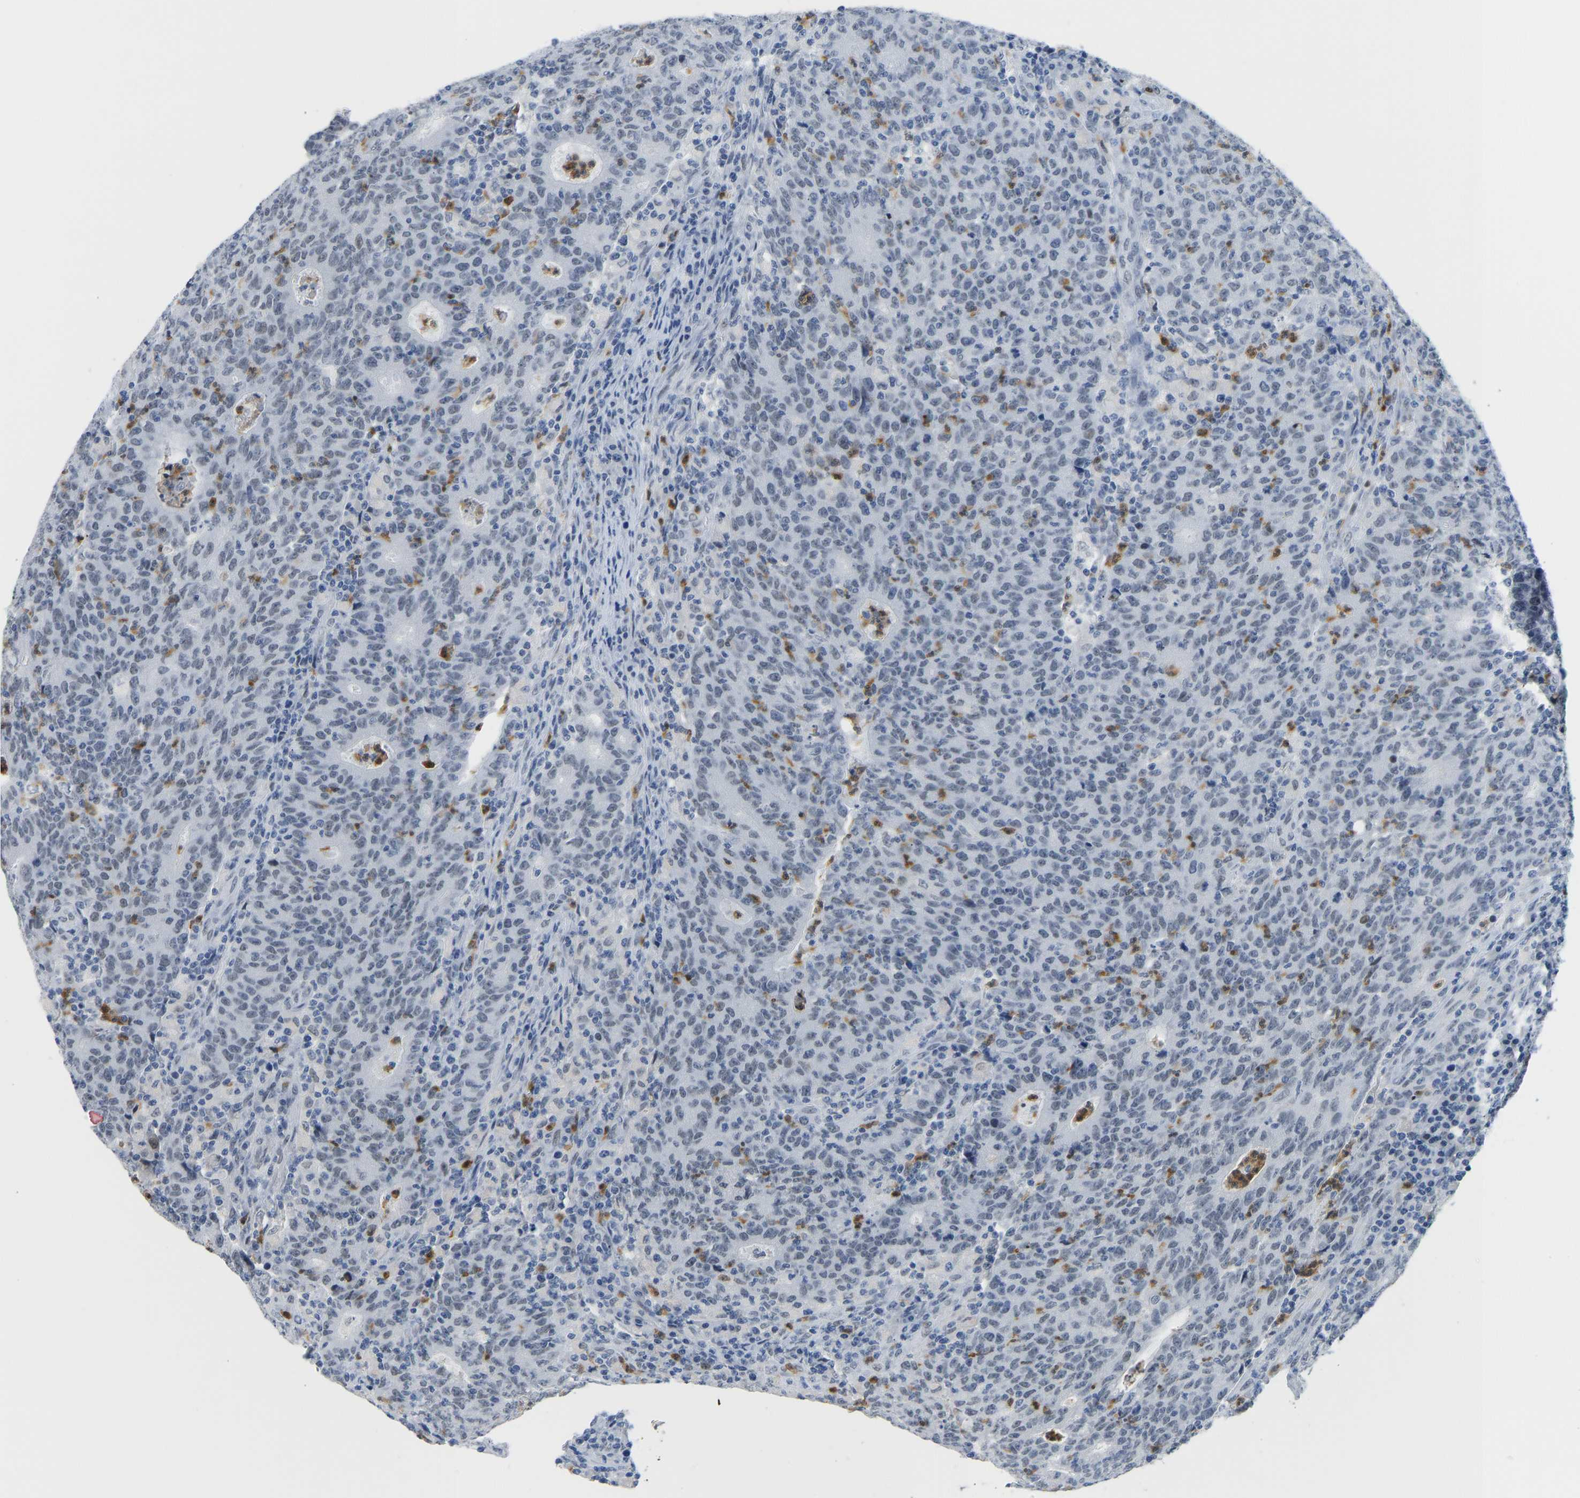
{"staining": {"intensity": "negative", "quantity": "none", "location": "none"}, "tissue": "colorectal cancer", "cell_type": "Tumor cells", "image_type": "cancer", "snomed": [{"axis": "morphology", "description": "Adenocarcinoma, NOS"}, {"axis": "topography", "description": "Colon"}], "caption": "An IHC image of adenocarcinoma (colorectal) is shown. There is no staining in tumor cells of adenocarcinoma (colorectal). (Brightfield microscopy of DAB immunohistochemistry (IHC) at high magnification).", "gene": "TXNDC2", "patient": {"sex": "female", "age": 75}}